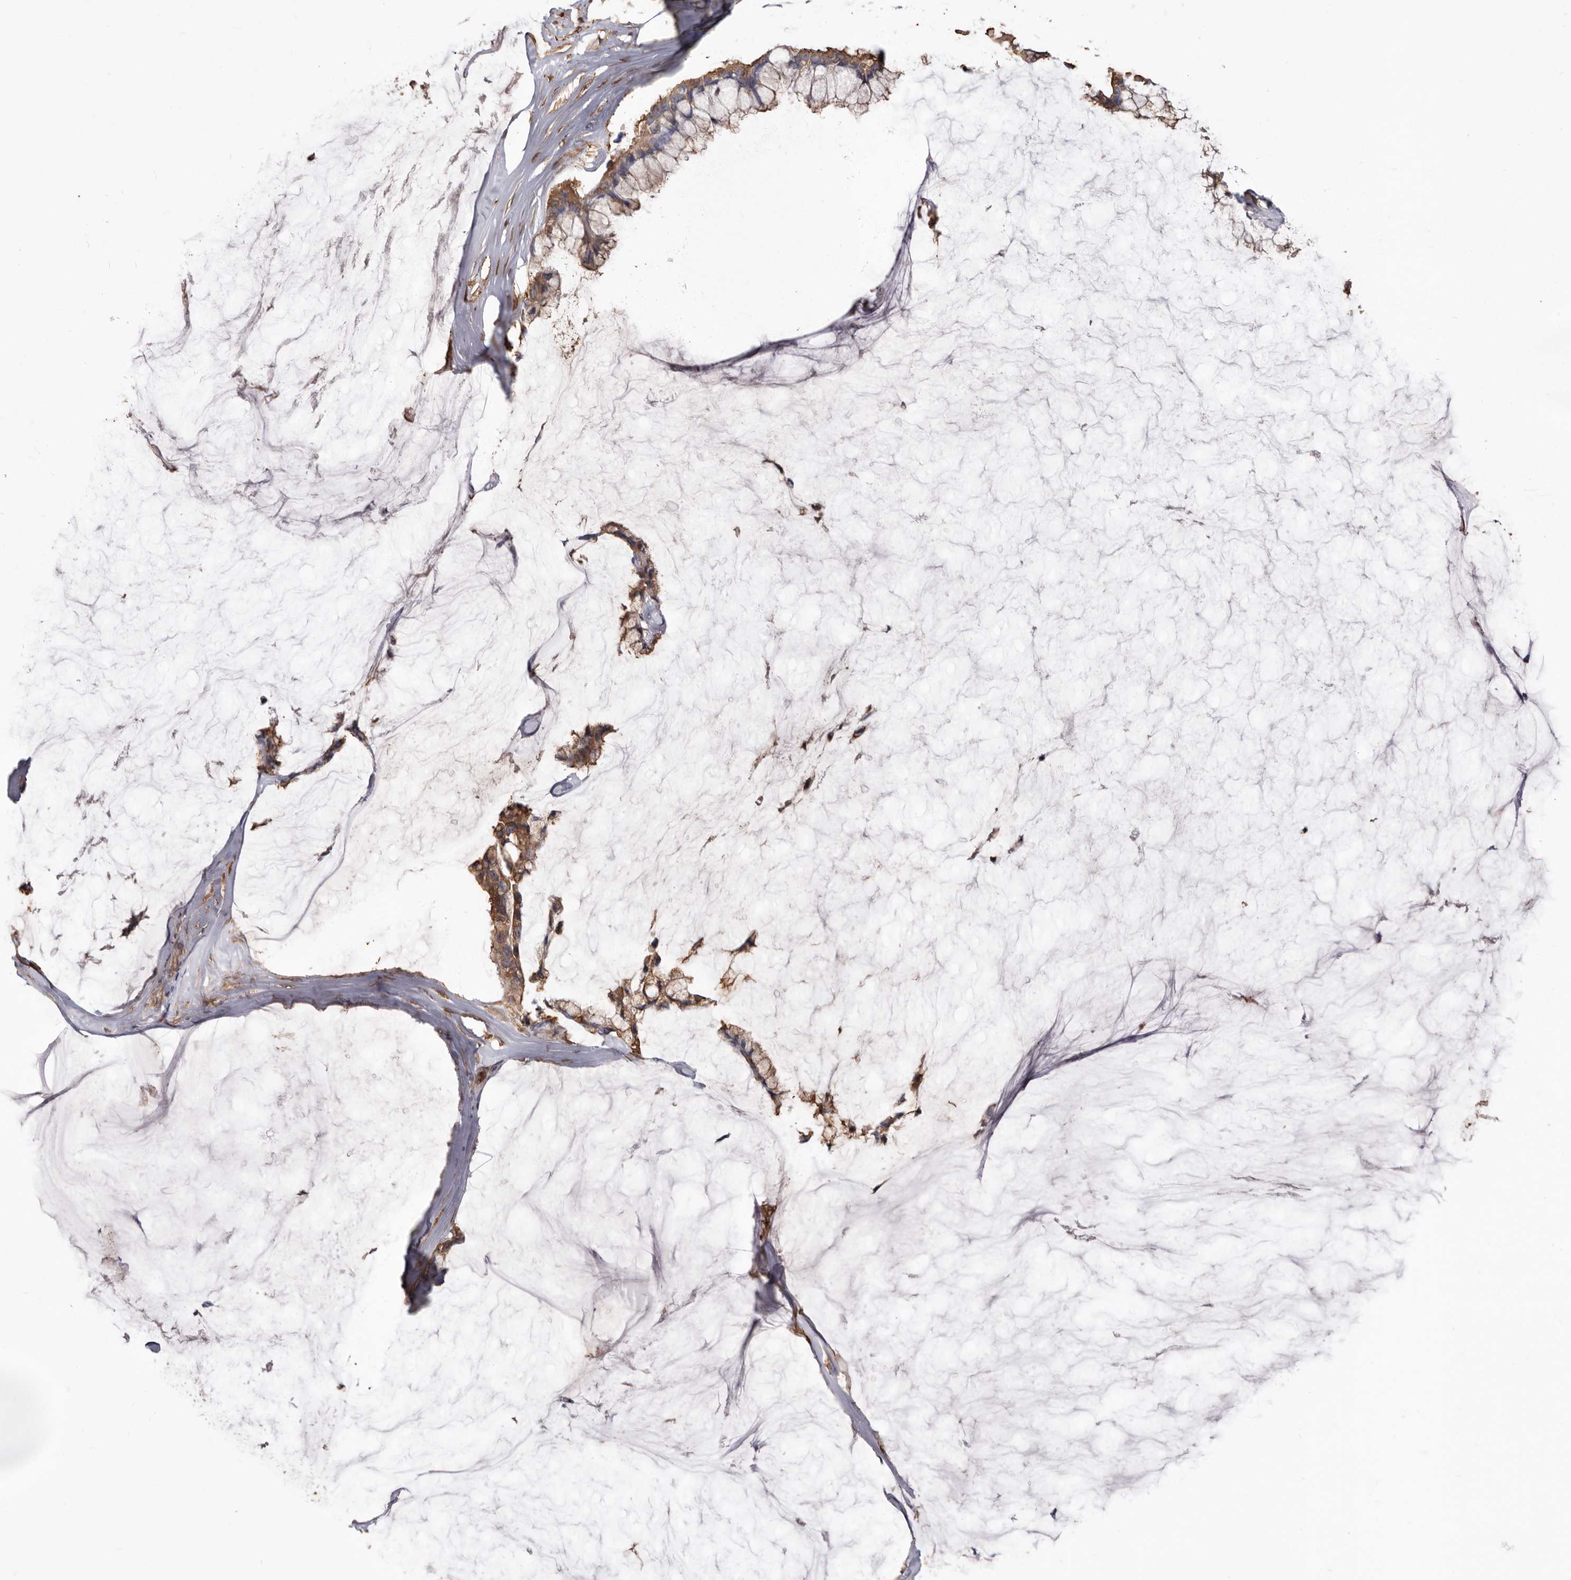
{"staining": {"intensity": "moderate", "quantity": ">75%", "location": "cytoplasmic/membranous"}, "tissue": "ovarian cancer", "cell_type": "Tumor cells", "image_type": "cancer", "snomed": [{"axis": "morphology", "description": "Cystadenocarcinoma, mucinous, NOS"}, {"axis": "topography", "description": "Ovary"}], "caption": "Brown immunohistochemical staining in human ovarian cancer (mucinous cystadenocarcinoma) reveals moderate cytoplasmic/membranous staining in about >75% of tumor cells.", "gene": "PKM", "patient": {"sex": "female", "age": 39}}